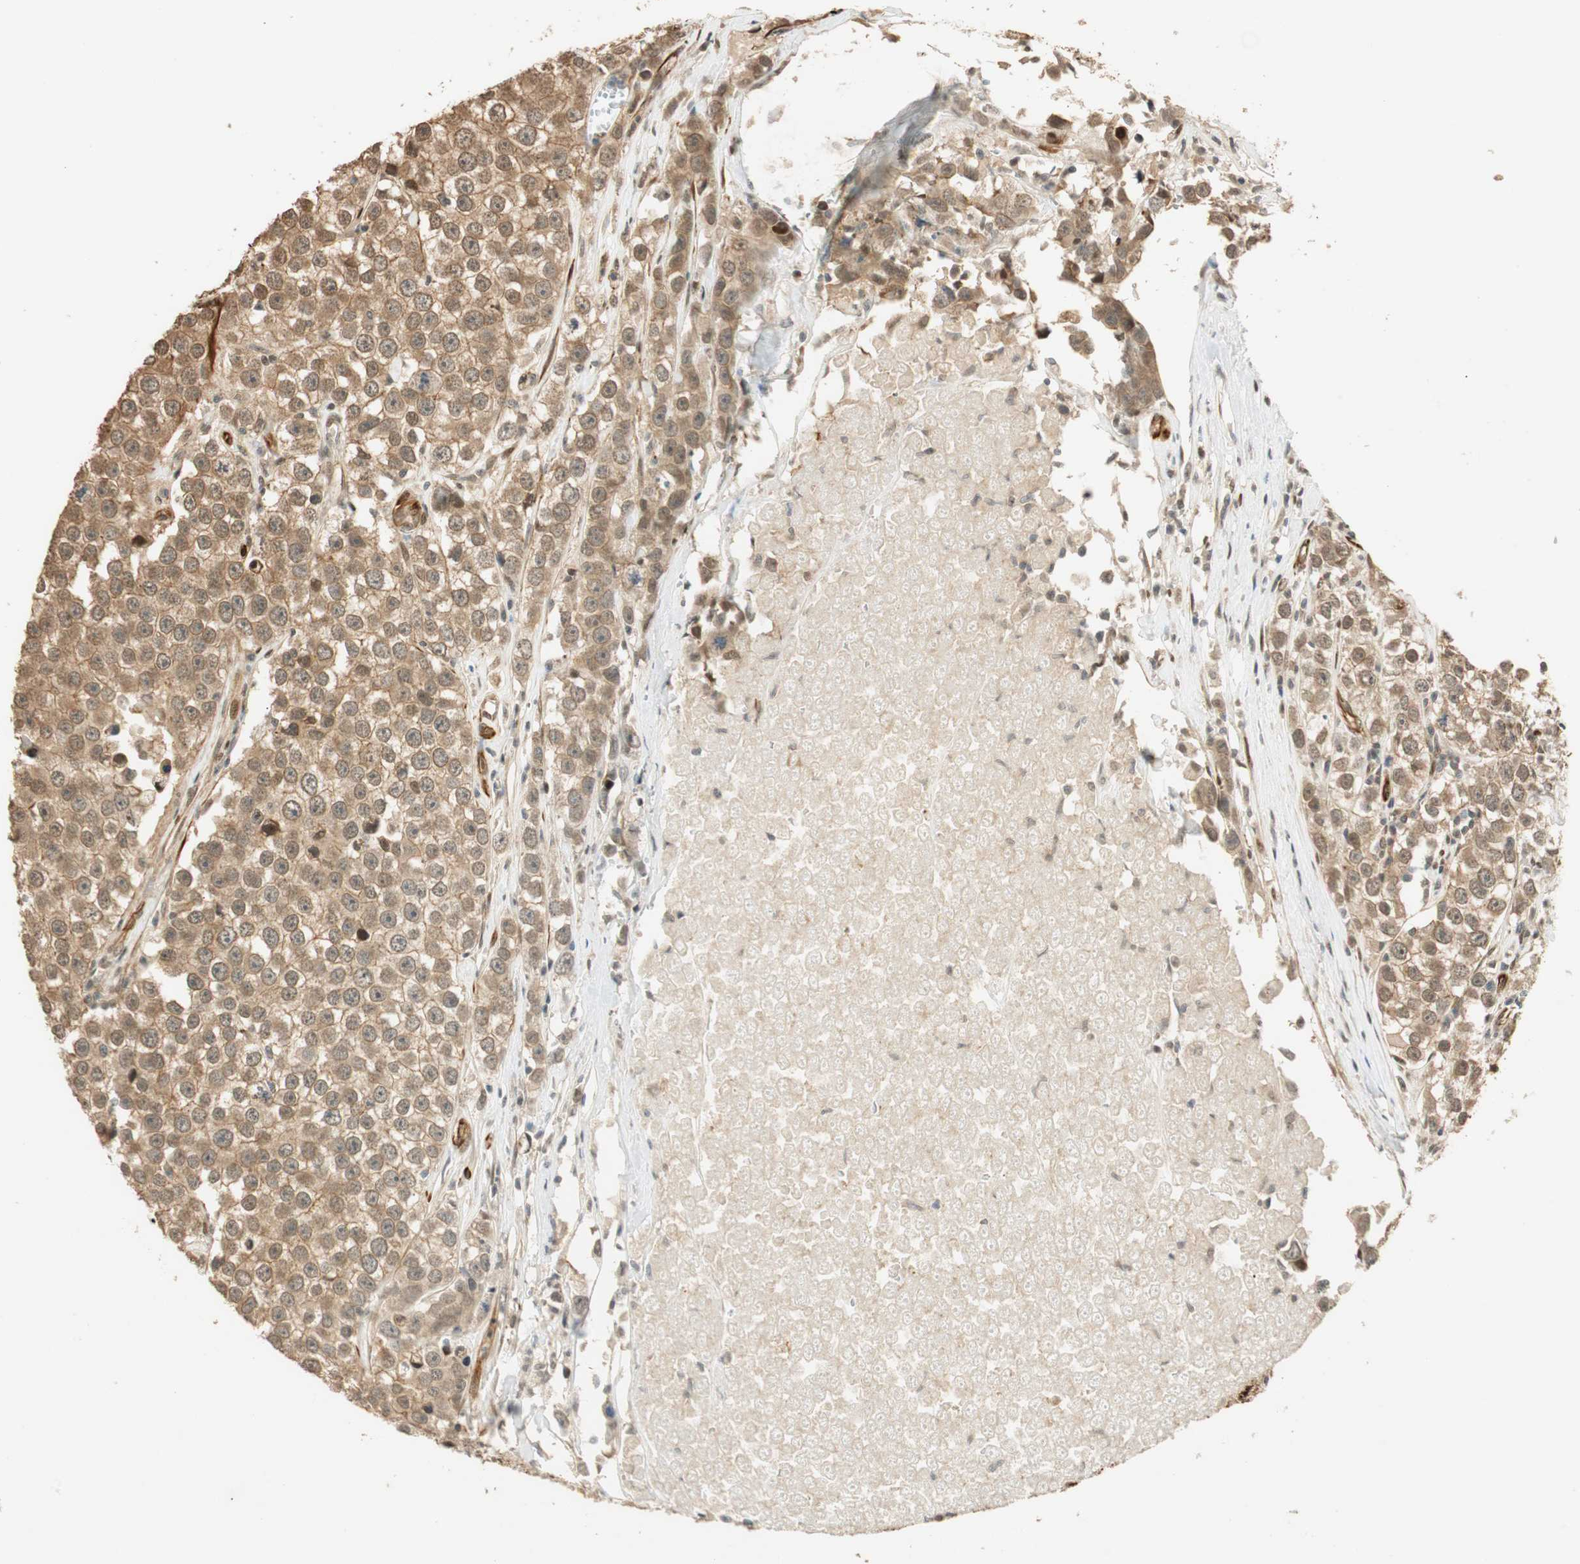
{"staining": {"intensity": "moderate", "quantity": ">75%", "location": "cytoplasmic/membranous"}, "tissue": "testis cancer", "cell_type": "Tumor cells", "image_type": "cancer", "snomed": [{"axis": "morphology", "description": "Seminoma, NOS"}, {"axis": "morphology", "description": "Carcinoma, Embryonal, NOS"}, {"axis": "topography", "description": "Testis"}], "caption": "A histopathology image of human testis seminoma stained for a protein exhibits moderate cytoplasmic/membranous brown staining in tumor cells.", "gene": "NES", "patient": {"sex": "male", "age": 52}}